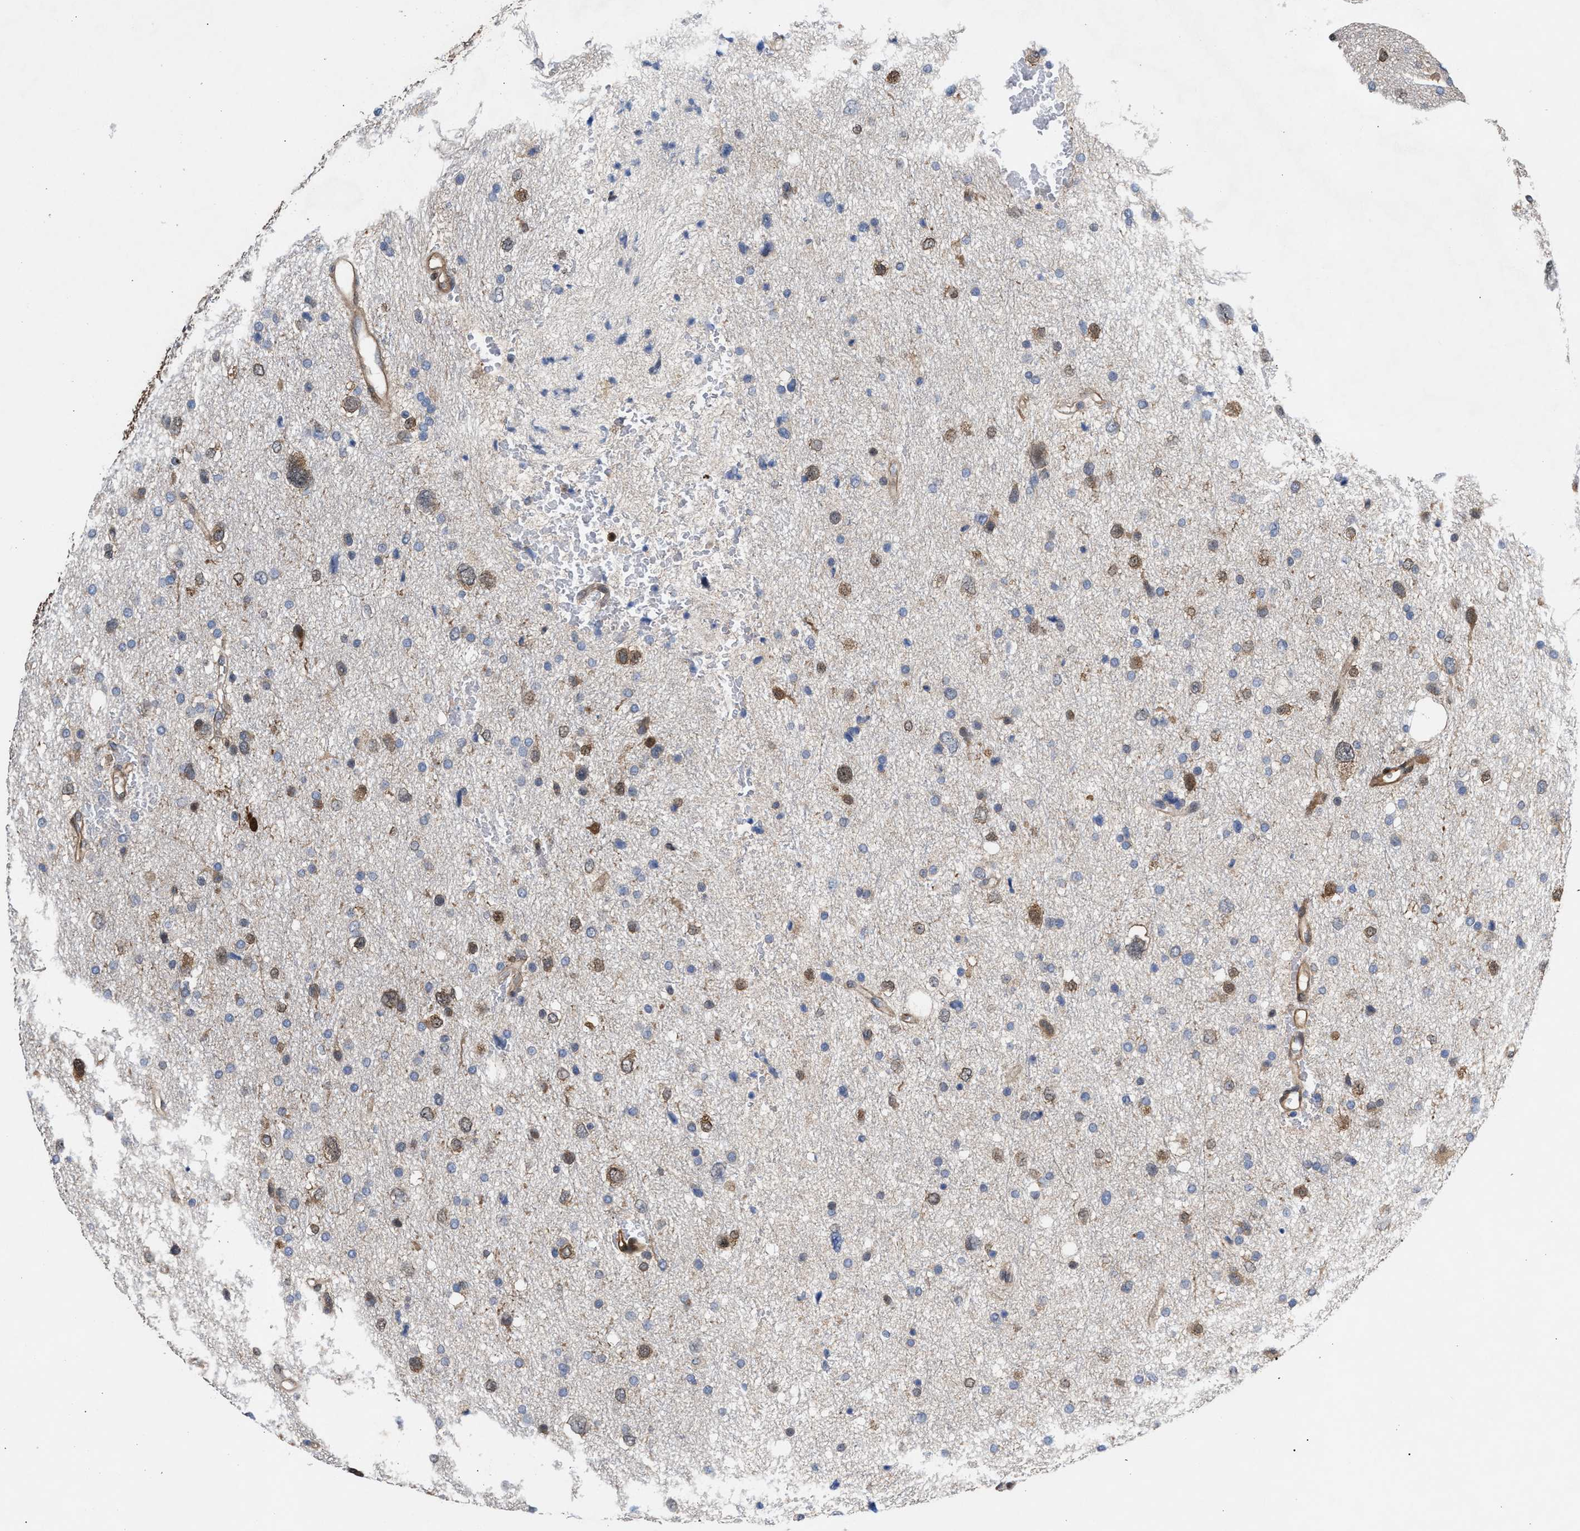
{"staining": {"intensity": "moderate", "quantity": "25%-75%", "location": "cytoplasmic/membranous,nuclear"}, "tissue": "glioma", "cell_type": "Tumor cells", "image_type": "cancer", "snomed": [{"axis": "morphology", "description": "Glioma, malignant, Low grade"}, {"axis": "topography", "description": "Brain"}], "caption": "Protein expression analysis of glioma displays moderate cytoplasmic/membranous and nuclear positivity in approximately 25%-75% of tumor cells. (IHC, brightfield microscopy, high magnification).", "gene": "TP53I3", "patient": {"sex": "female", "age": 37}}